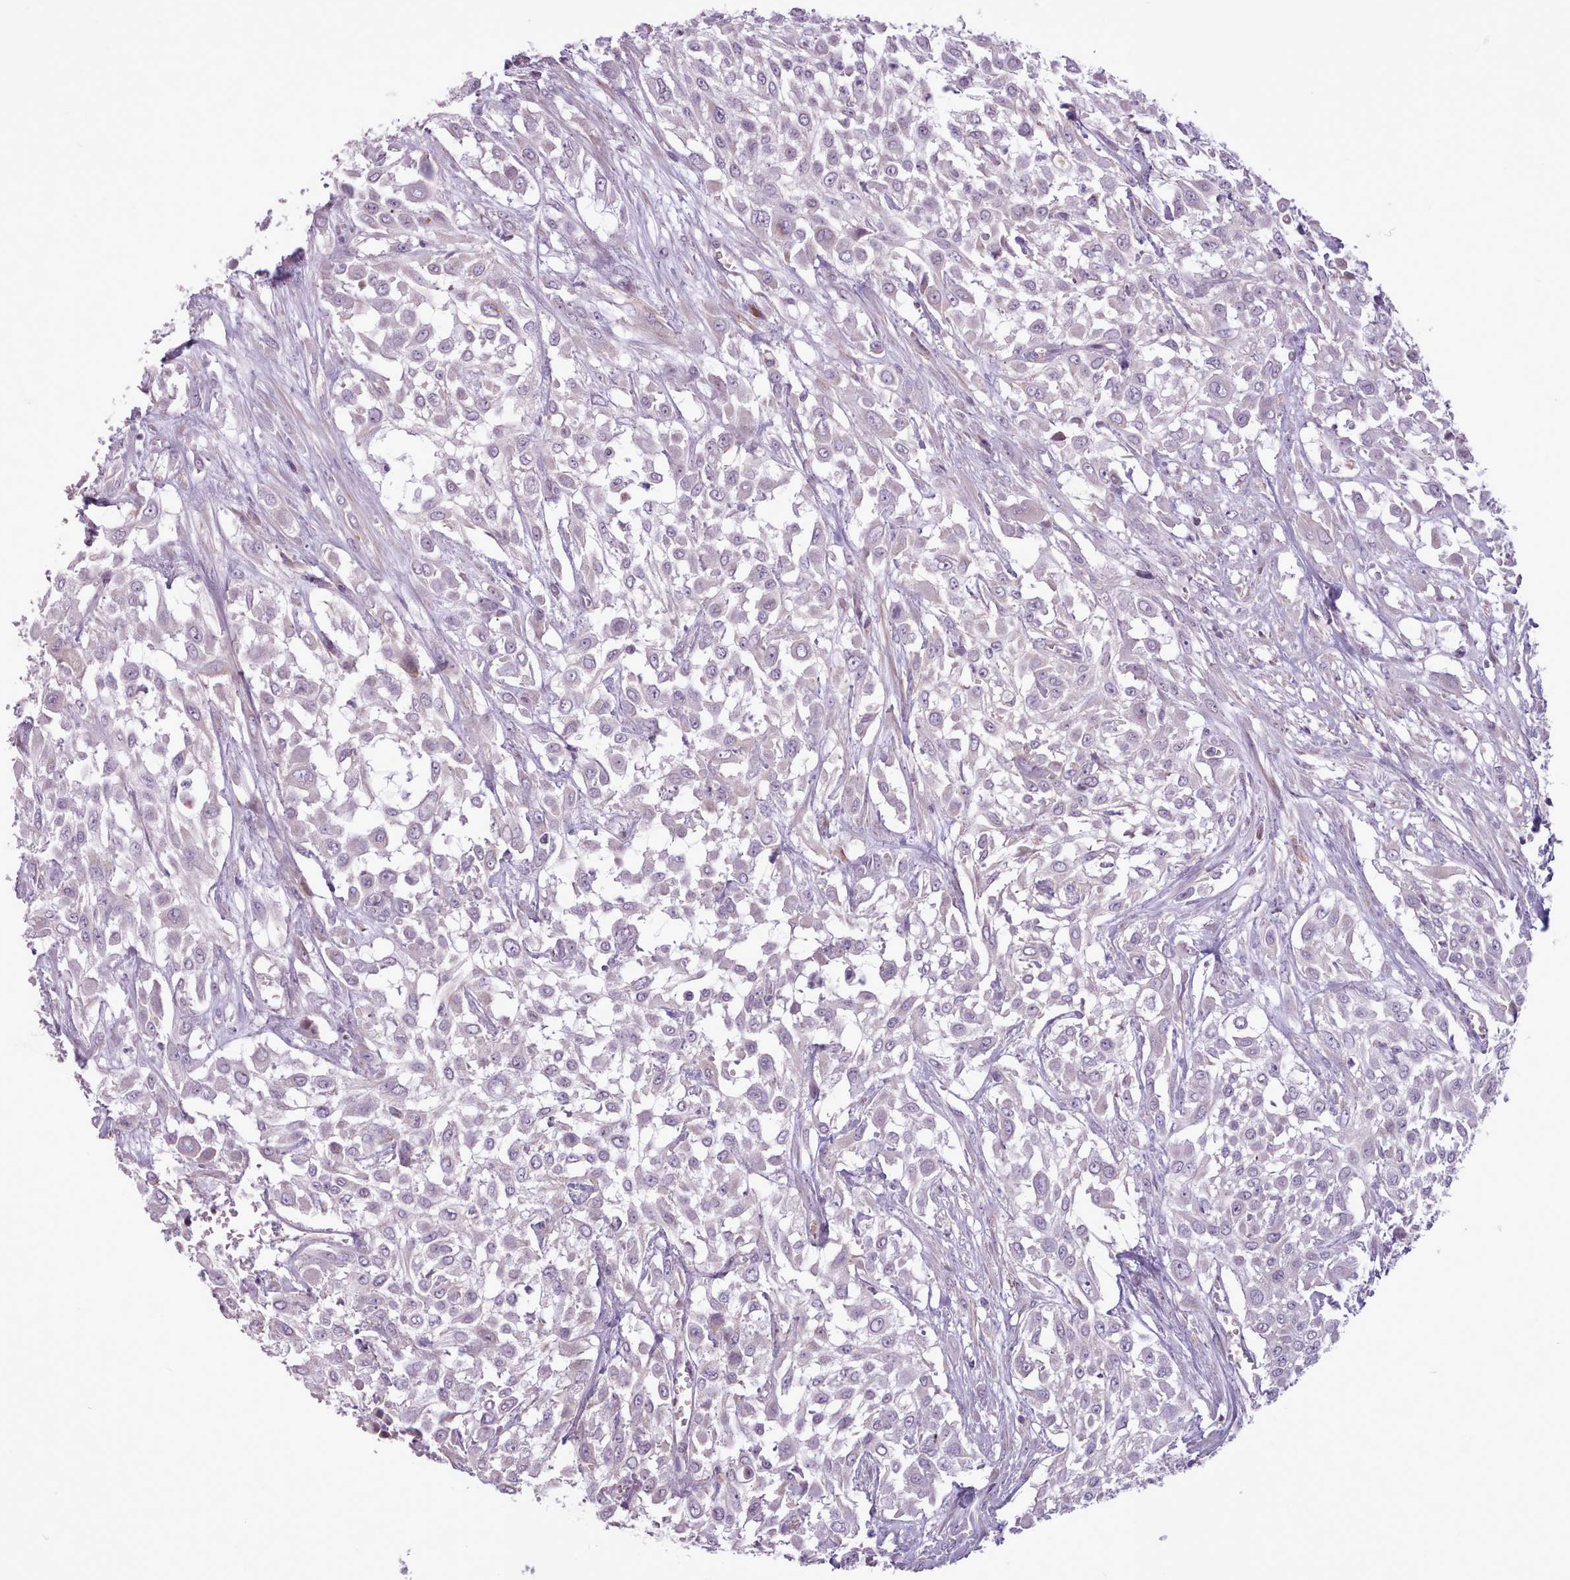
{"staining": {"intensity": "negative", "quantity": "none", "location": "none"}, "tissue": "urothelial cancer", "cell_type": "Tumor cells", "image_type": "cancer", "snomed": [{"axis": "morphology", "description": "Urothelial carcinoma, High grade"}, {"axis": "topography", "description": "Urinary bladder"}], "caption": "An IHC micrograph of urothelial carcinoma (high-grade) is shown. There is no staining in tumor cells of urothelial carcinoma (high-grade). Nuclei are stained in blue.", "gene": "AVL9", "patient": {"sex": "male", "age": 57}}